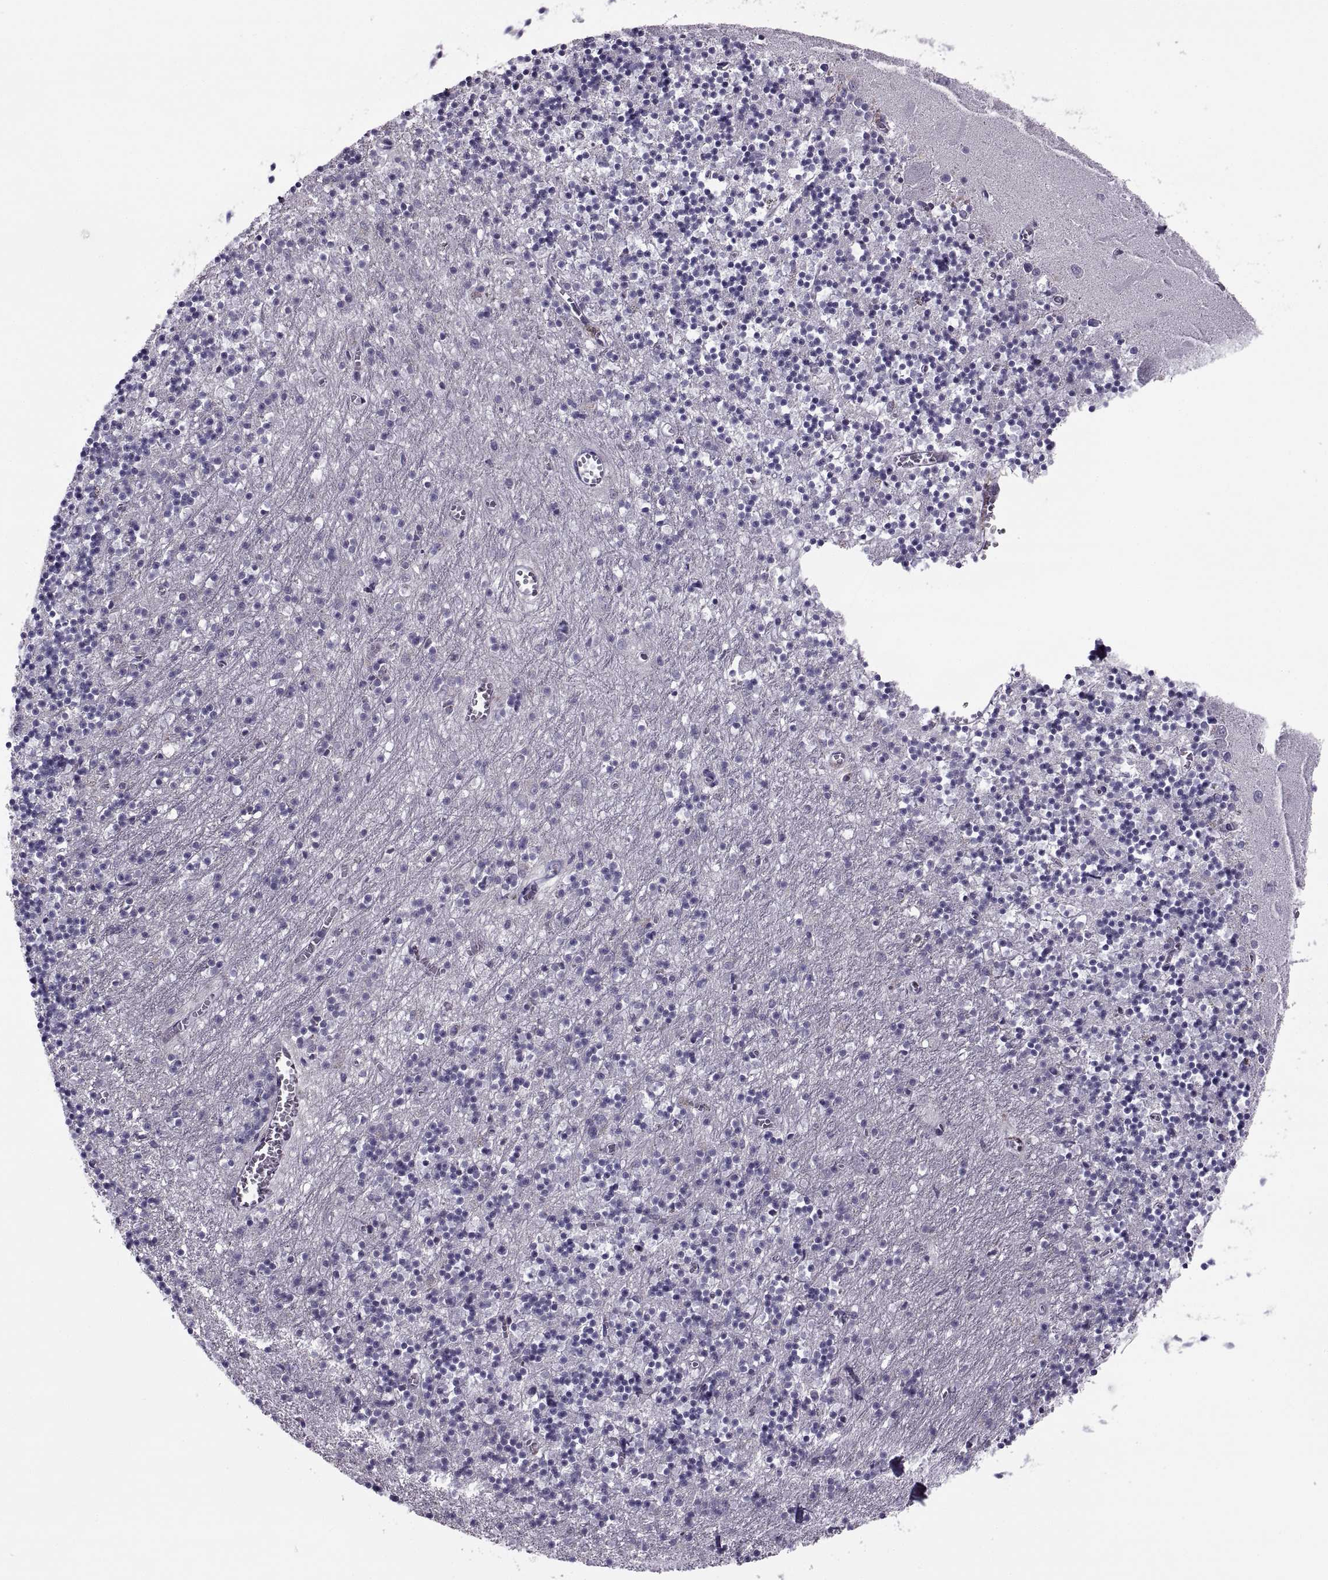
{"staining": {"intensity": "negative", "quantity": "none", "location": "none"}, "tissue": "cerebellum", "cell_type": "Cells in granular layer", "image_type": "normal", "snomed": [{"axis": "morphology", "description": "Normal tissue, NOS"}, {"axis": "topography", "description": "Cerebellum"}], "caption": "High magnification brightfield microscopy of unremarkable cerebellum stained with DAB (3,3'-diaminobenzidine) (brown) and counterstained with hematoxylin (blue): cells in granular layer show no significant staining. Brightfield microscopy of immunohistochemistry stained with DAB (brown) and hematoxylin (blue), captured at high magnification.", "gene": "MAGEB1", "patient": {"sex": "female", "age": 64}}